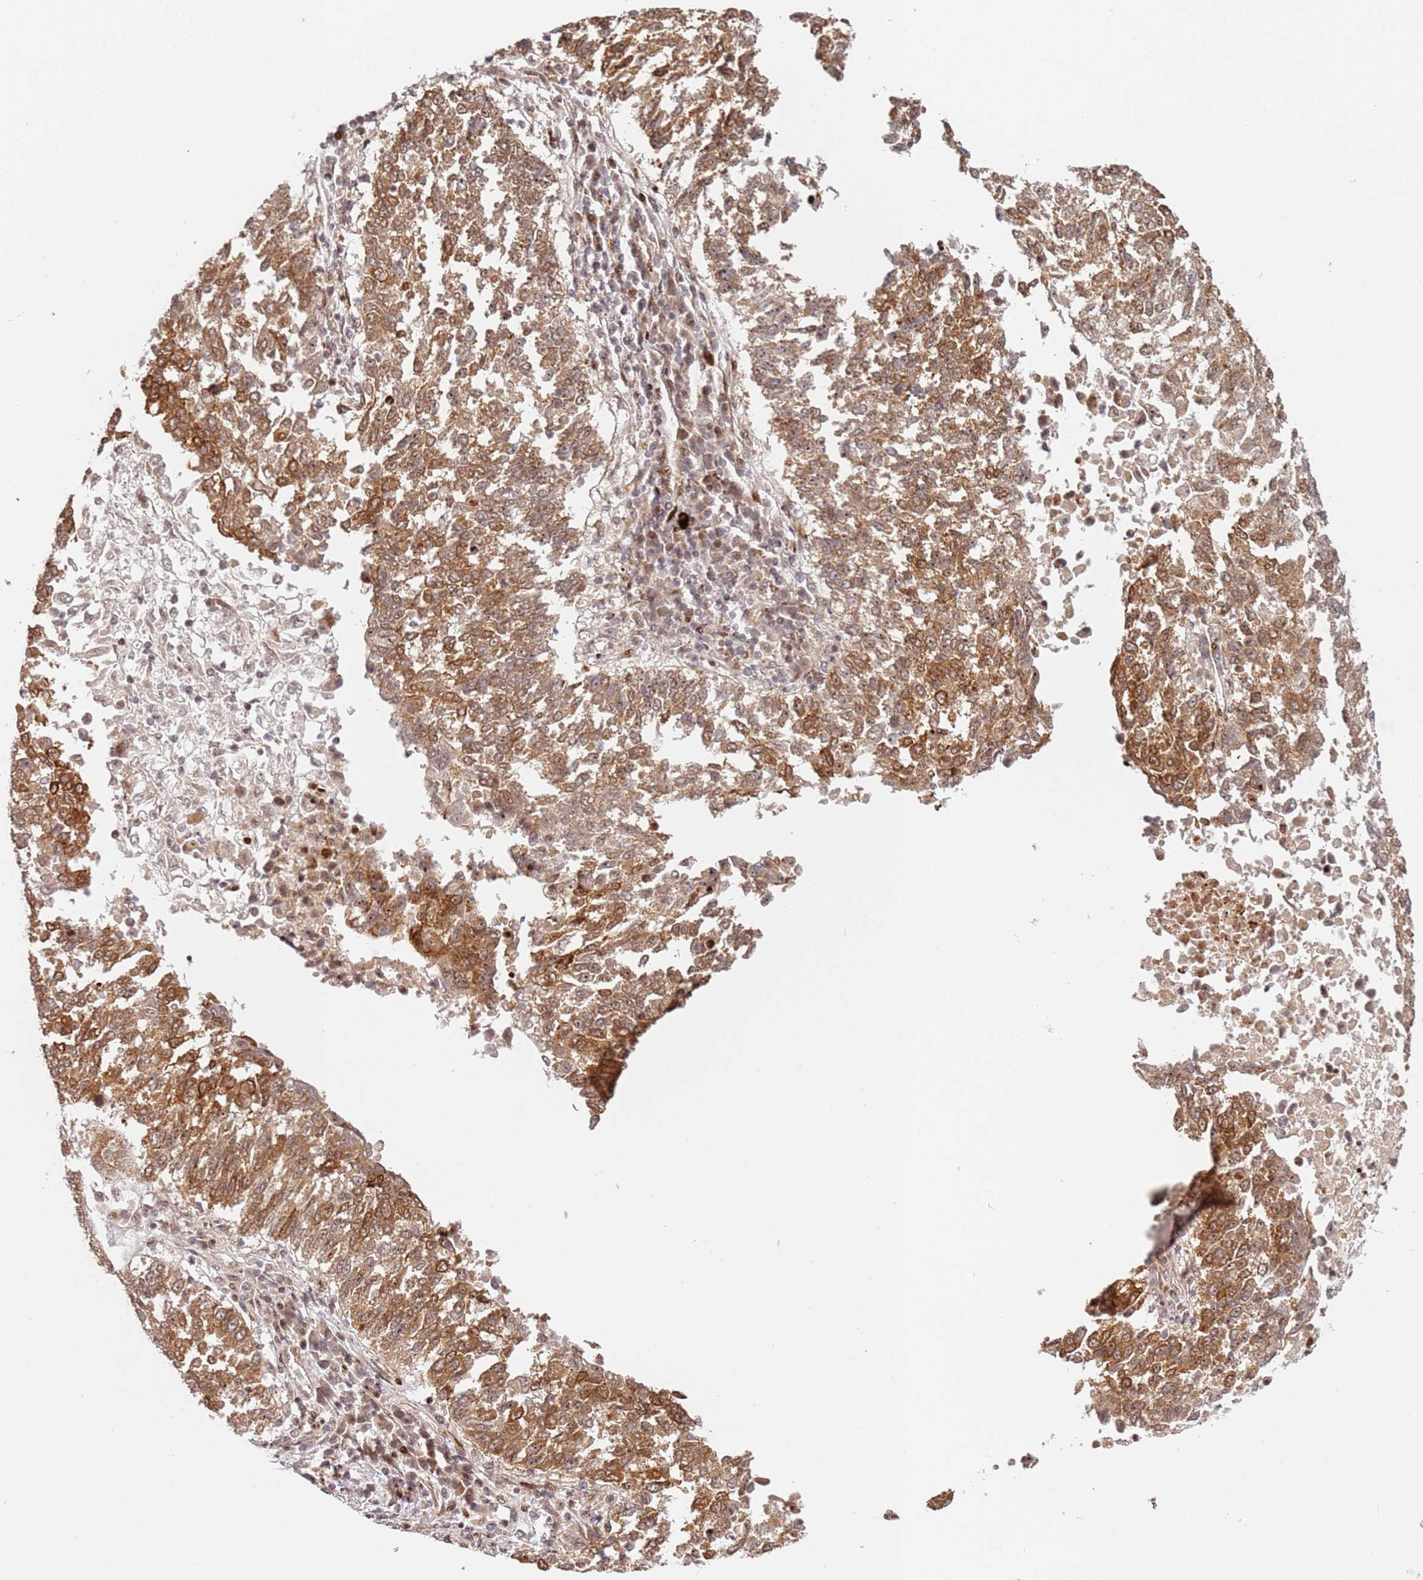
{"staining": {"intensity": "moderate", "quantity": ">75%", "location": "cytoplasmic/membranous"}, "tissue": "lung cancer", "cell_type": "Tumor cells", "image_type": "cancer", "snomed": [{"axis": "morphology", "description": "Squamous cell carcinoma, NOS"}, {"axis": "topography", "description": "Lung"}], "caption": "The micrograph shows a brown stain indicating the presence of a protein in the cytoplasmic/membranous of tumor cells in lung cancer. (IHC, brightfield microscopy, high magnification).", "gene": "TMEM233", "patient": {"sex": "male", "age": 73}}